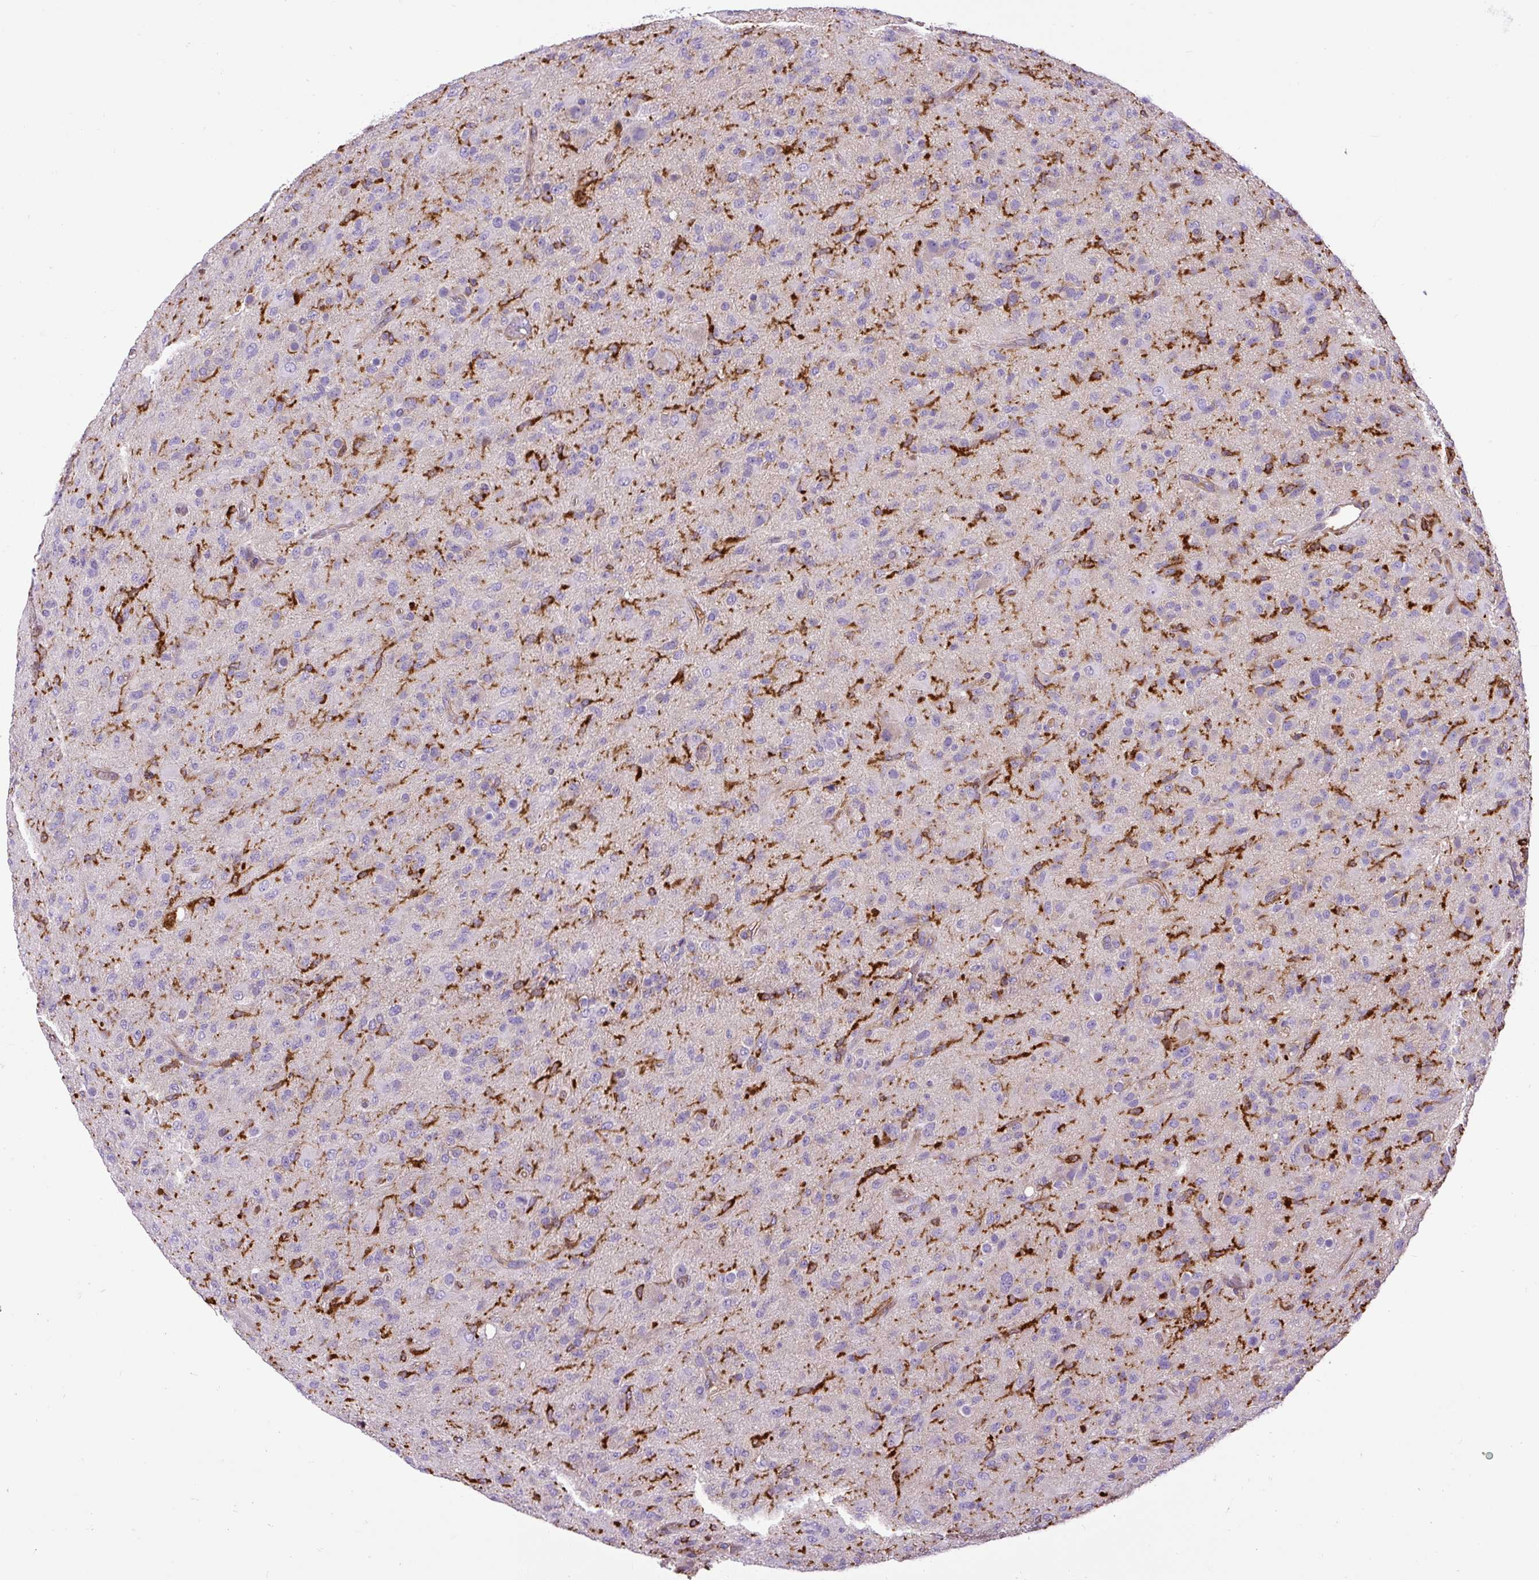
{"staining": {"intensity": "negative", "quantity": "none", "location": "none"}, "tissue": "glioma", "cell_type": "Tumor cells", "image_type": "cancer", "snomed": [{"axis": "morphology", "description": "Glioma, malignant, Low grade"}, {"axis": "topography", "description": "Brain"}], "caption": "A high-resolution micrograph shows immunohistochemistry (IHC) staining of glioma, which demonstrates no significant expression in tumor cells. (Stains: DAB (3,3'-diaminobenzidine) immunohistochemistry (IHC) with hematoxylin counter stain, Microscopy: brightfield microscopy at high magnification).", "gene": "MAP1S", "patient": {"sex": "male", "age": 65}}